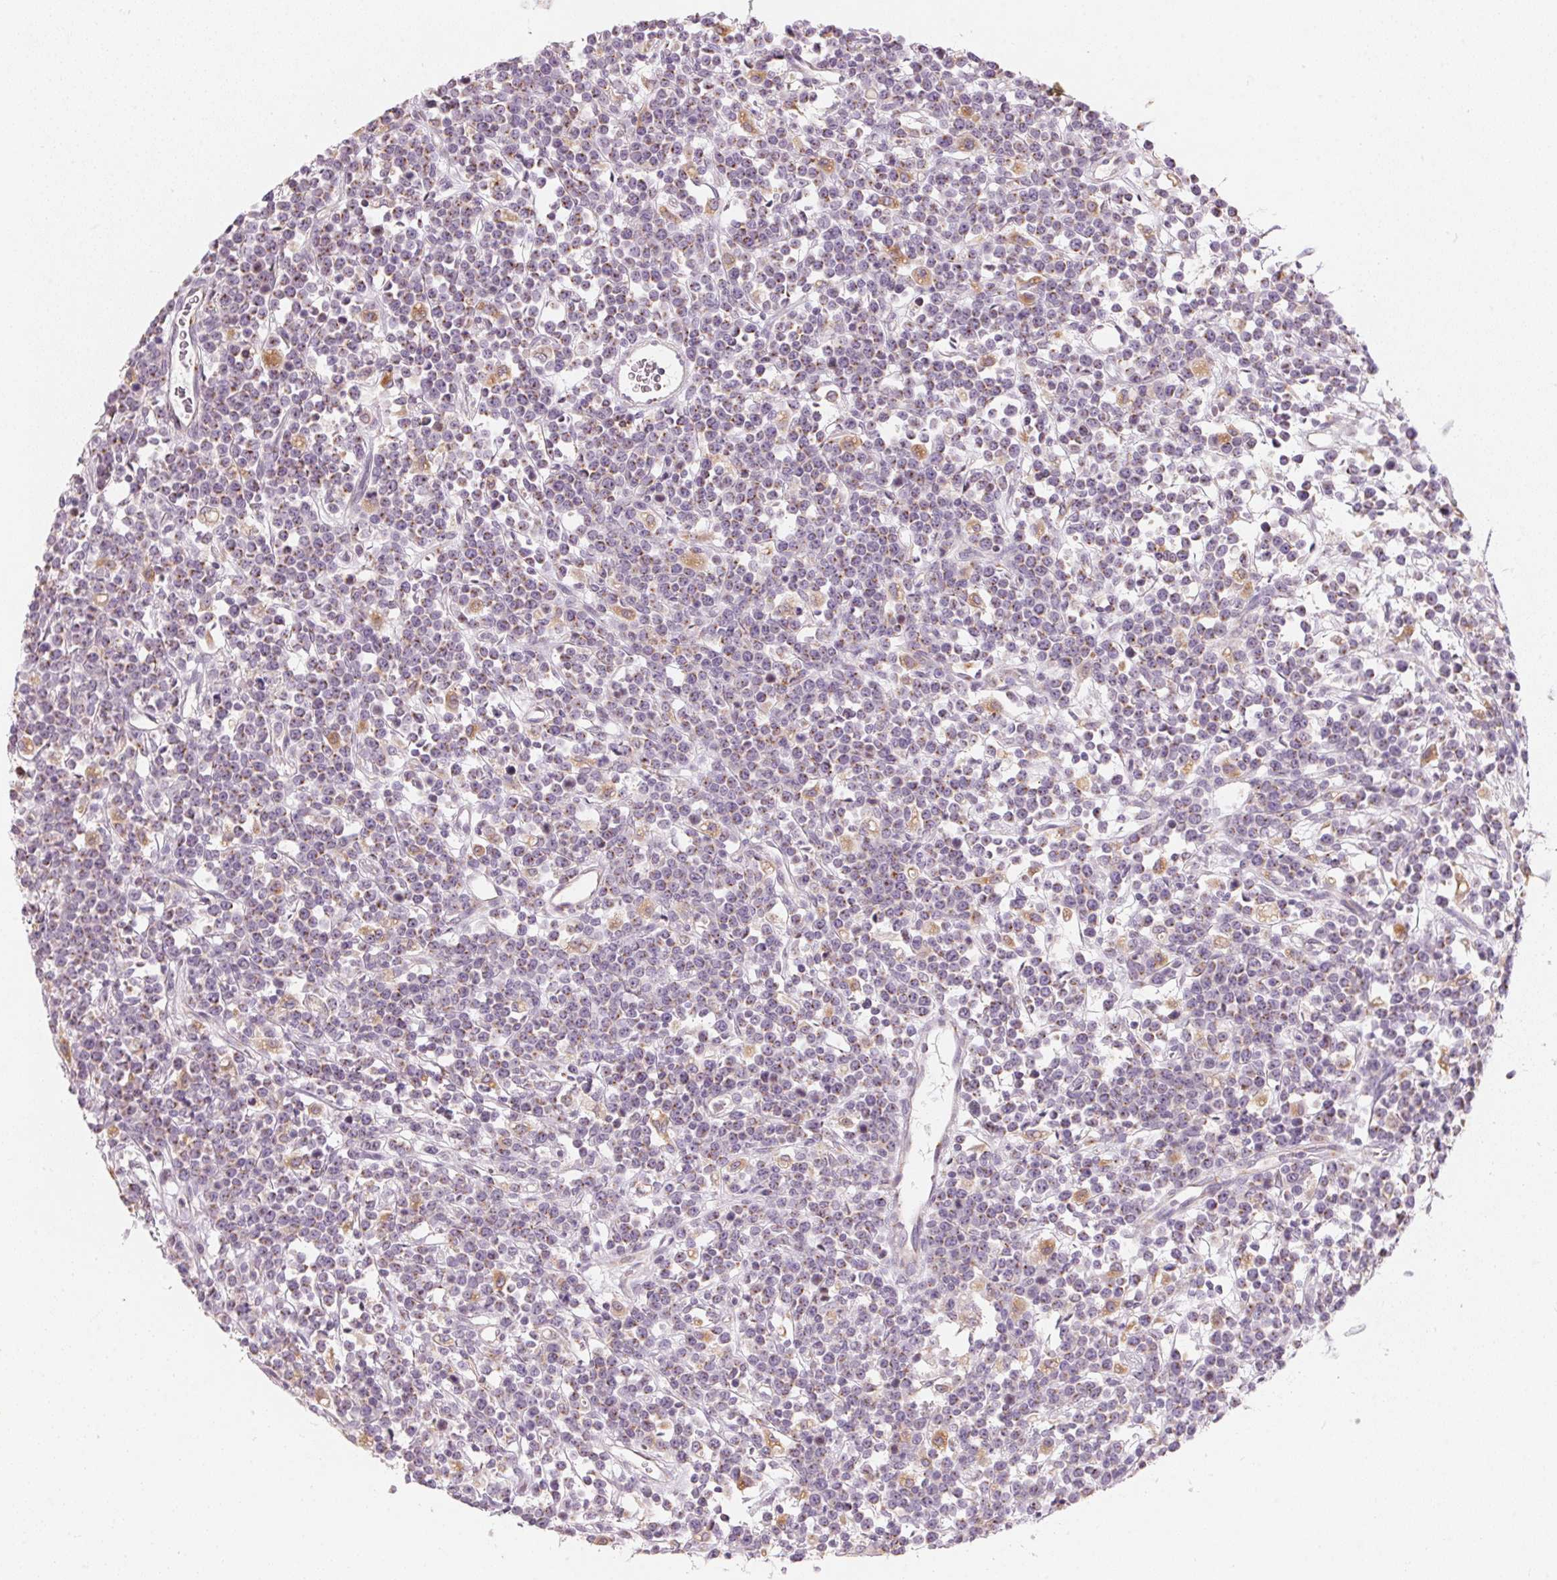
{"staining": {"intensity": "moderate", "quantity": "25%-75%", "location": "cytoplasmic/membranous"}, "tissue": "lymphoma", "cell_type": "Tumor cells", "image_type": "cancer", "snomed": [{"axis": "morphology", "description": "Malignant lymphoma, non-Hodgkin's type, High grade"}, {"axis": "topography", "description": "Ovary"}], "caption": "A medium amount of moderate cytoplasmic/membranous staining is identified in approximately 25%-75% of tumor cells in lymphoma tissue.", "gene": "DRAM2", "patient": {"sex": "female", "age": 56}}